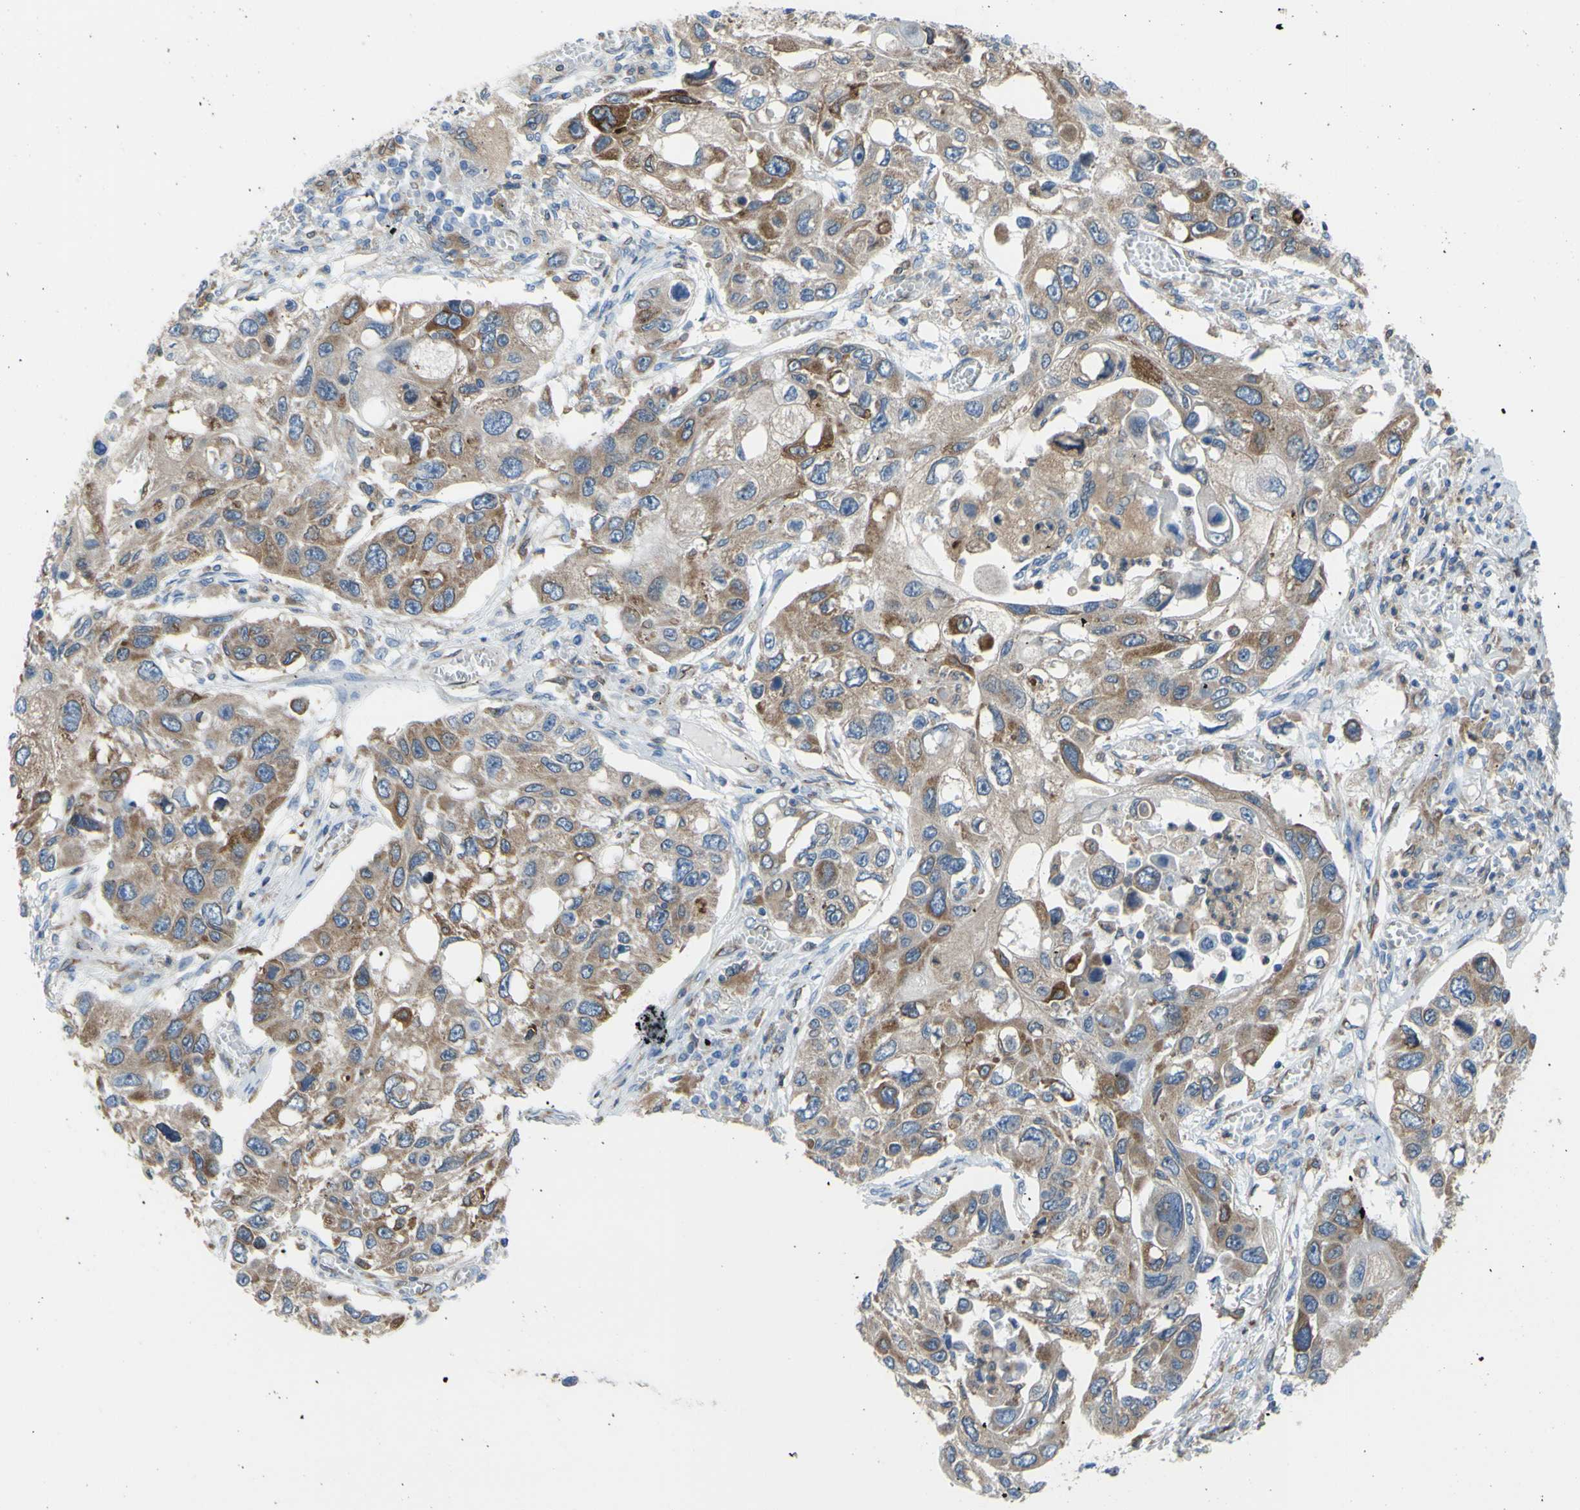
{"staining": {"intensity": "moderate", "quantity": ">75%", "location": "cytoplasmic/membranous"}, "tissue": "lung cancer", "cell_type": "Tumor cells", "image_type": "cancer", "snomed": [{"axis": "morphology", "description": "Squamous cell carcinoma, NOS"}, {"axis": "topography", "description": "Lung"}], "caption": "Tumor cells show medium levels of moderate cytoplasmic/membranous expression in about >75% of cells in human lung cancer (squamous cell carcinoma).", "gene": "MGST2", "patient": {"sex": "male", "age": 71}}